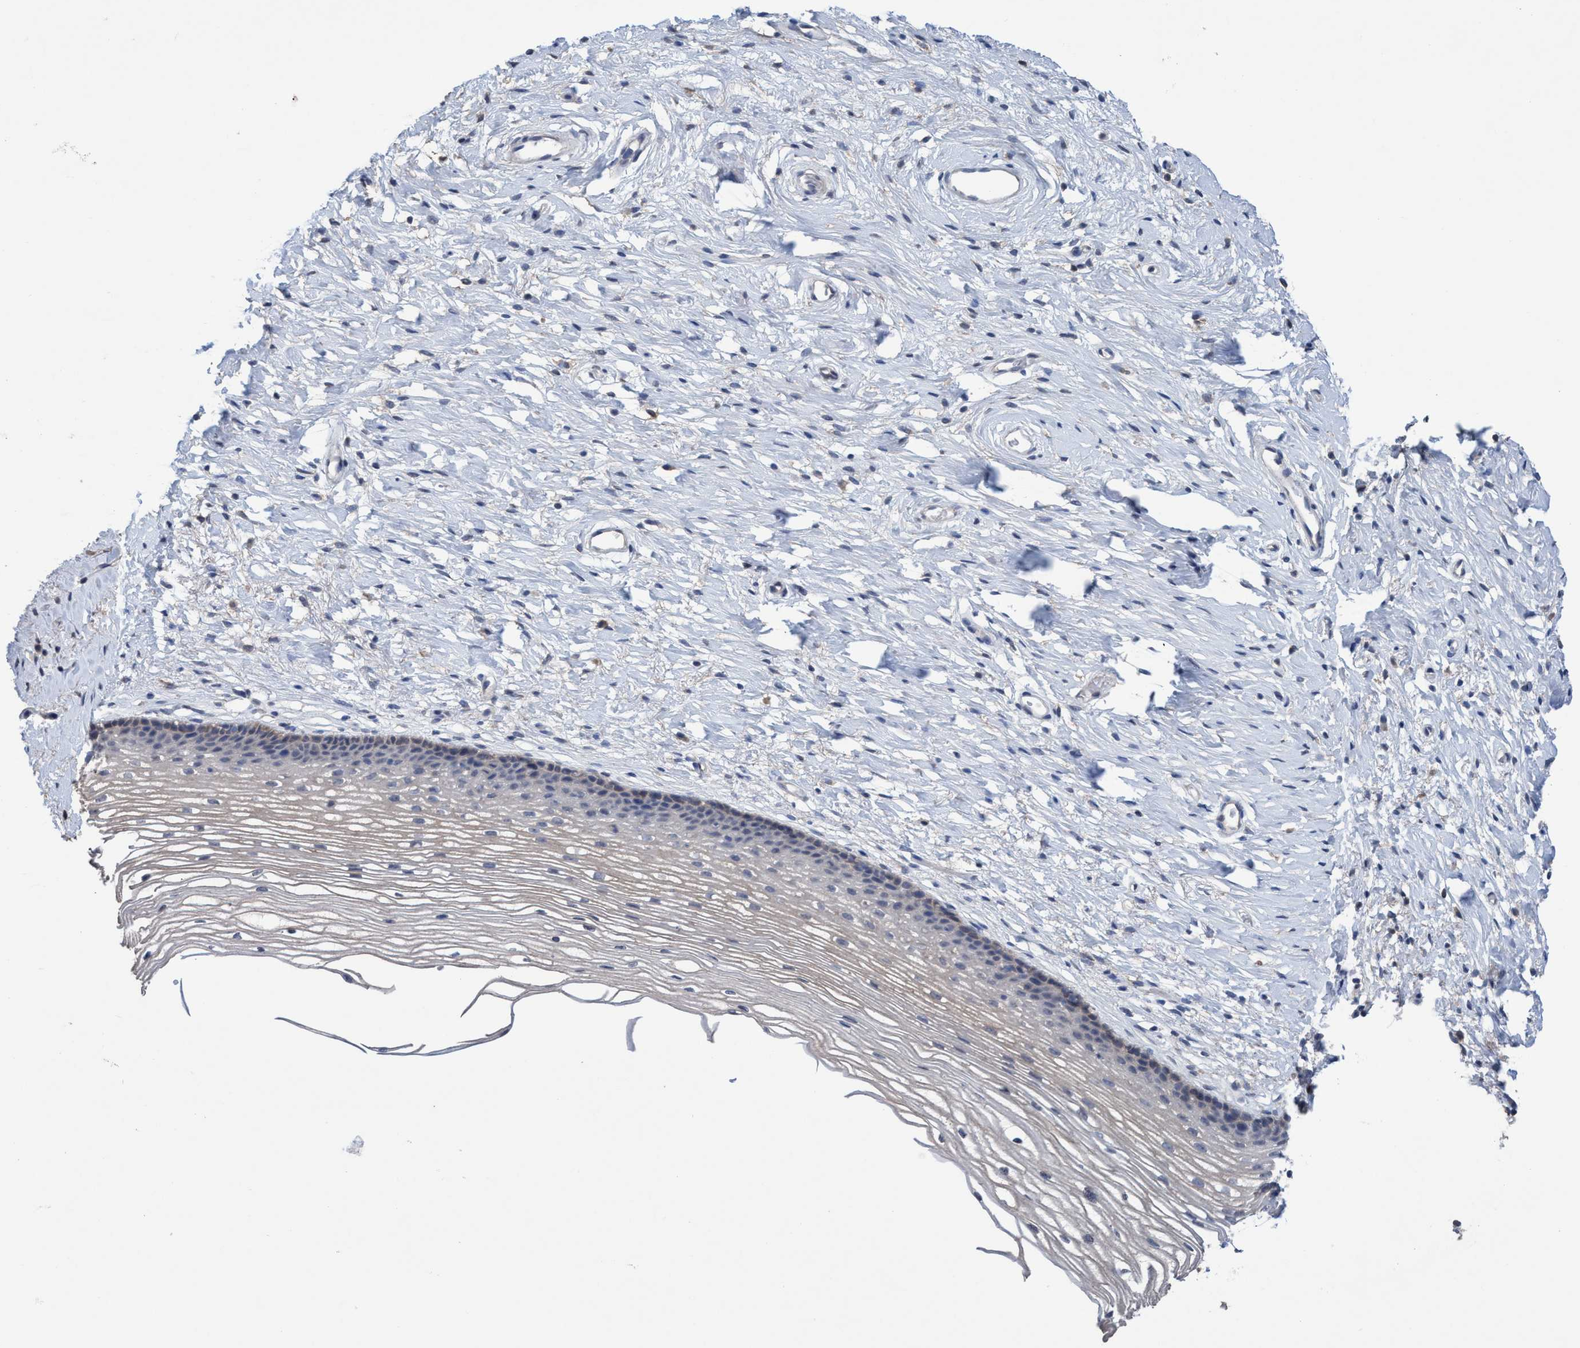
{"staining": {"intensity": "weak", "quantity": "<25%", "location": "cytoplasmic/membranous"}, "tissue": "cervix", "cell_type": "Glandular cells", "image_type": "normal", "snomed": [{"axis": "morphology", "description": "Normal tissue, NOS"}, {"axis": "topography", "description": "Cervix"}], "caption": "A high-resolution image shows IHC staining of normal cervix, which demonstrates no significant positivity in glandular cells. Nuclei are stained in blue.", "gene": "GLOD4", "patient": {"sex": "female", "age": 77}}